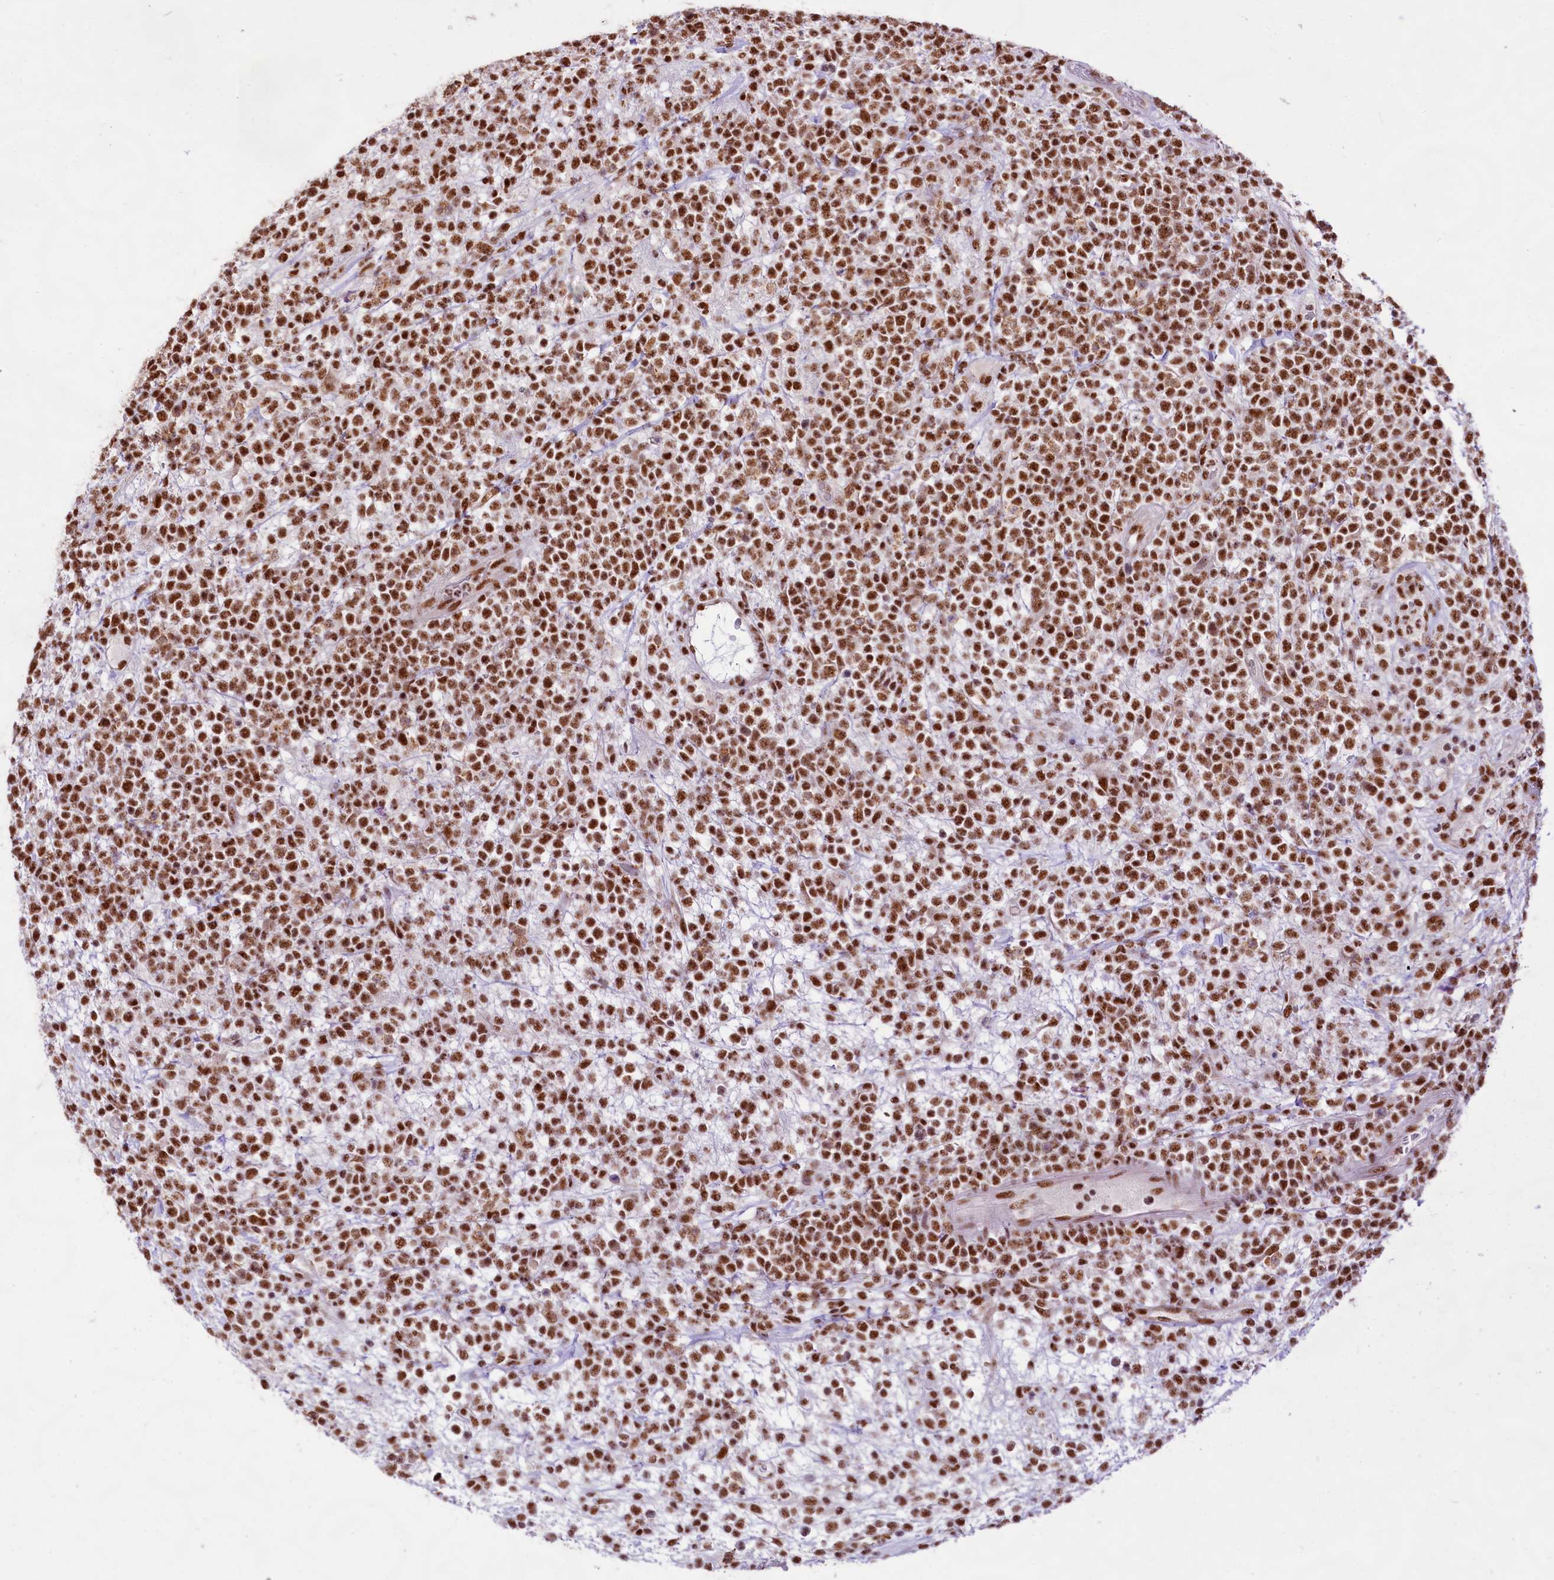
{"staining": {"intensity": "strong", "quantity": ">75%", "location": "nuclear"}, "tissue": "lymphoma", "cell_type": "Tumor cells", "image_type": "cancer", "snomed": [{"axis": "morphology", "description": "Malignant lymphoma, non-Hodgkin's type, High grade"}, {"axis": "topography", "description": "Colon"}], "caption": "Tumor cells reveal high levels of strong nuclear staining in approximately >75% of cells in high-grade malignant lymphoma, non-Hodgkin's type.", "gene": "HIRA", "patient": {"sex": "female", "age": 53}}